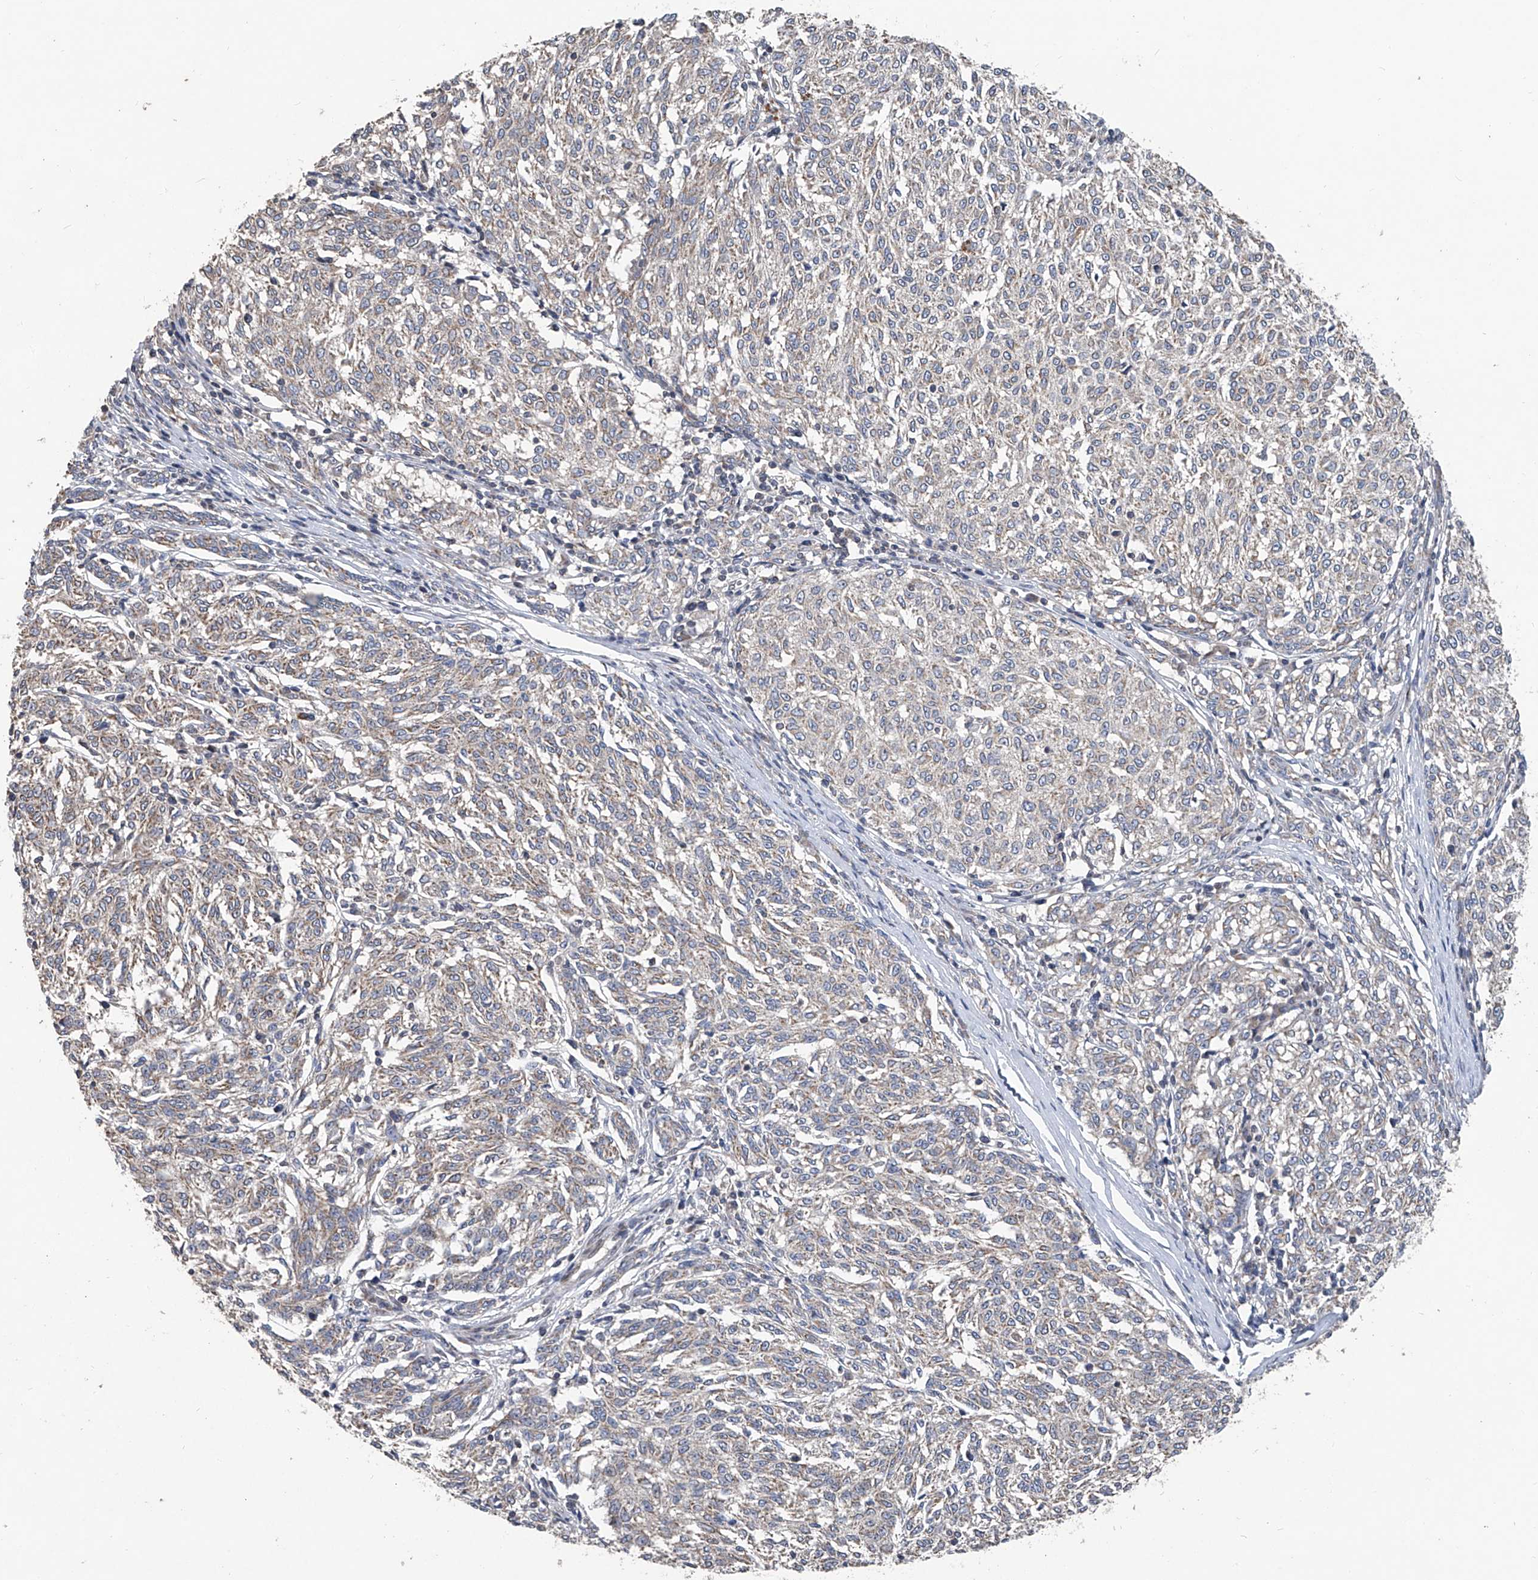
{"staining": {"intensity": "weak", "quantity": "<25%", "location": "cytoplasmic/membranous"}, "tissue": "melanoma", "cell_type": "Tumor cells", "image_type": "cancer", "snomed": [{"axis": "morphology", "description": "Malignant melanoma, NOS"}, {"axis": "topography", "description": "Skin"}], "caption": "A histopathology image of melanoma stained for a protein demonstrates no brown staining in tumor cells. (DAB (3,3'-diaminobenzidine) IHC visualized using brightfield microscopy, high magnification).", "gene": "BCKDHB", "patient": {"sex": "female", "age": 72}}